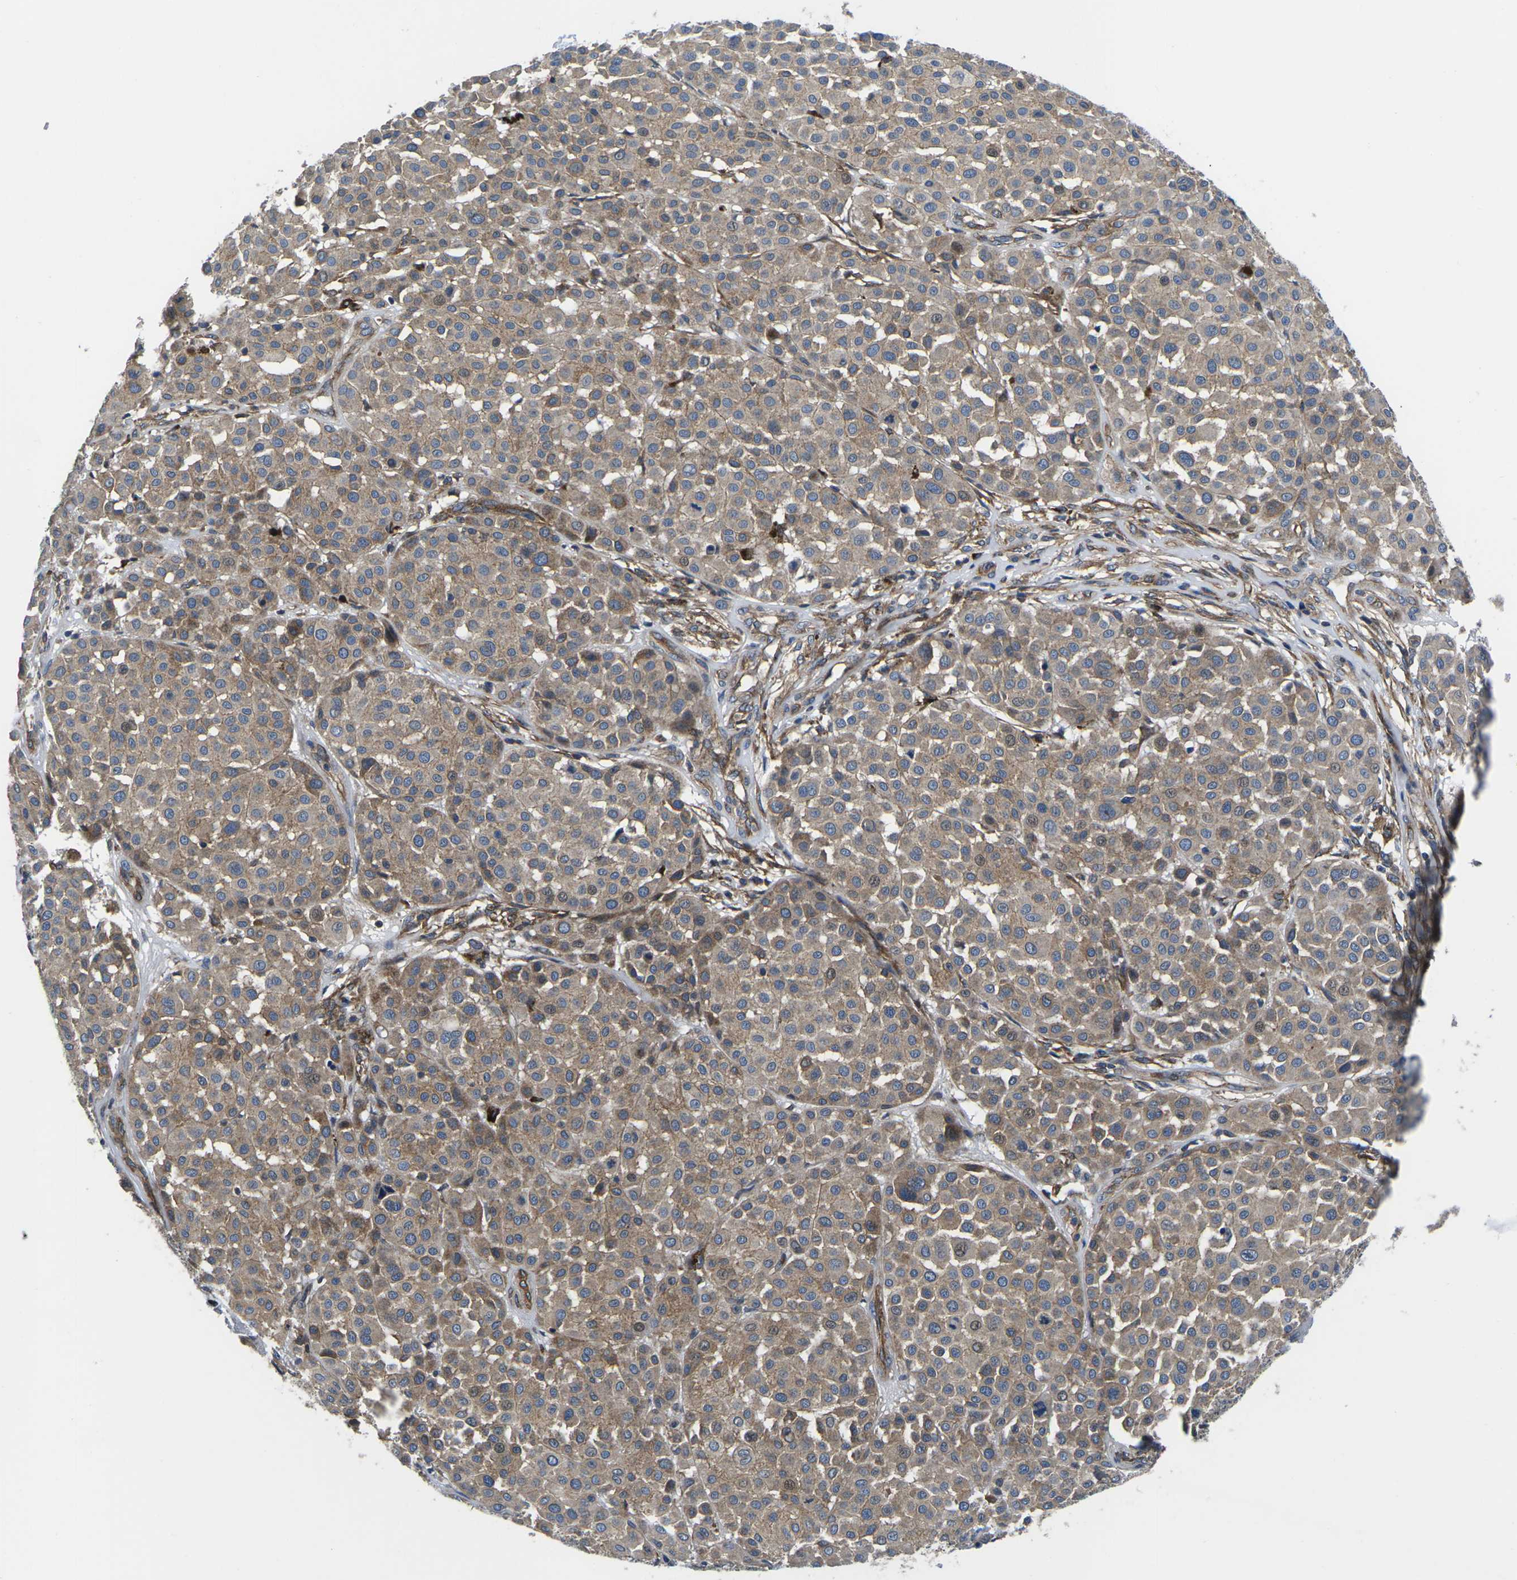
{"staining": {"intensity": "weak", "quantity": ">75%", "location": "cytoplasmic/membranous"}, "tissue": "melanoma", "cell_type": "Tumor cells", "image_type": "cancer", "snomed": [{"axis": "morphology", "description": "Malignant melanoma, Metastatic site"}, {"axis": "topography", "description": "Soft tissue"}], "caption": "Immunohistochemical staining of human melanoma shows low levels of weak cytoplasmic/membranous protein staining in about >75% of tumor cells.", "gene": "DLG1", "patient": {"sex": "male", "age": 41}}